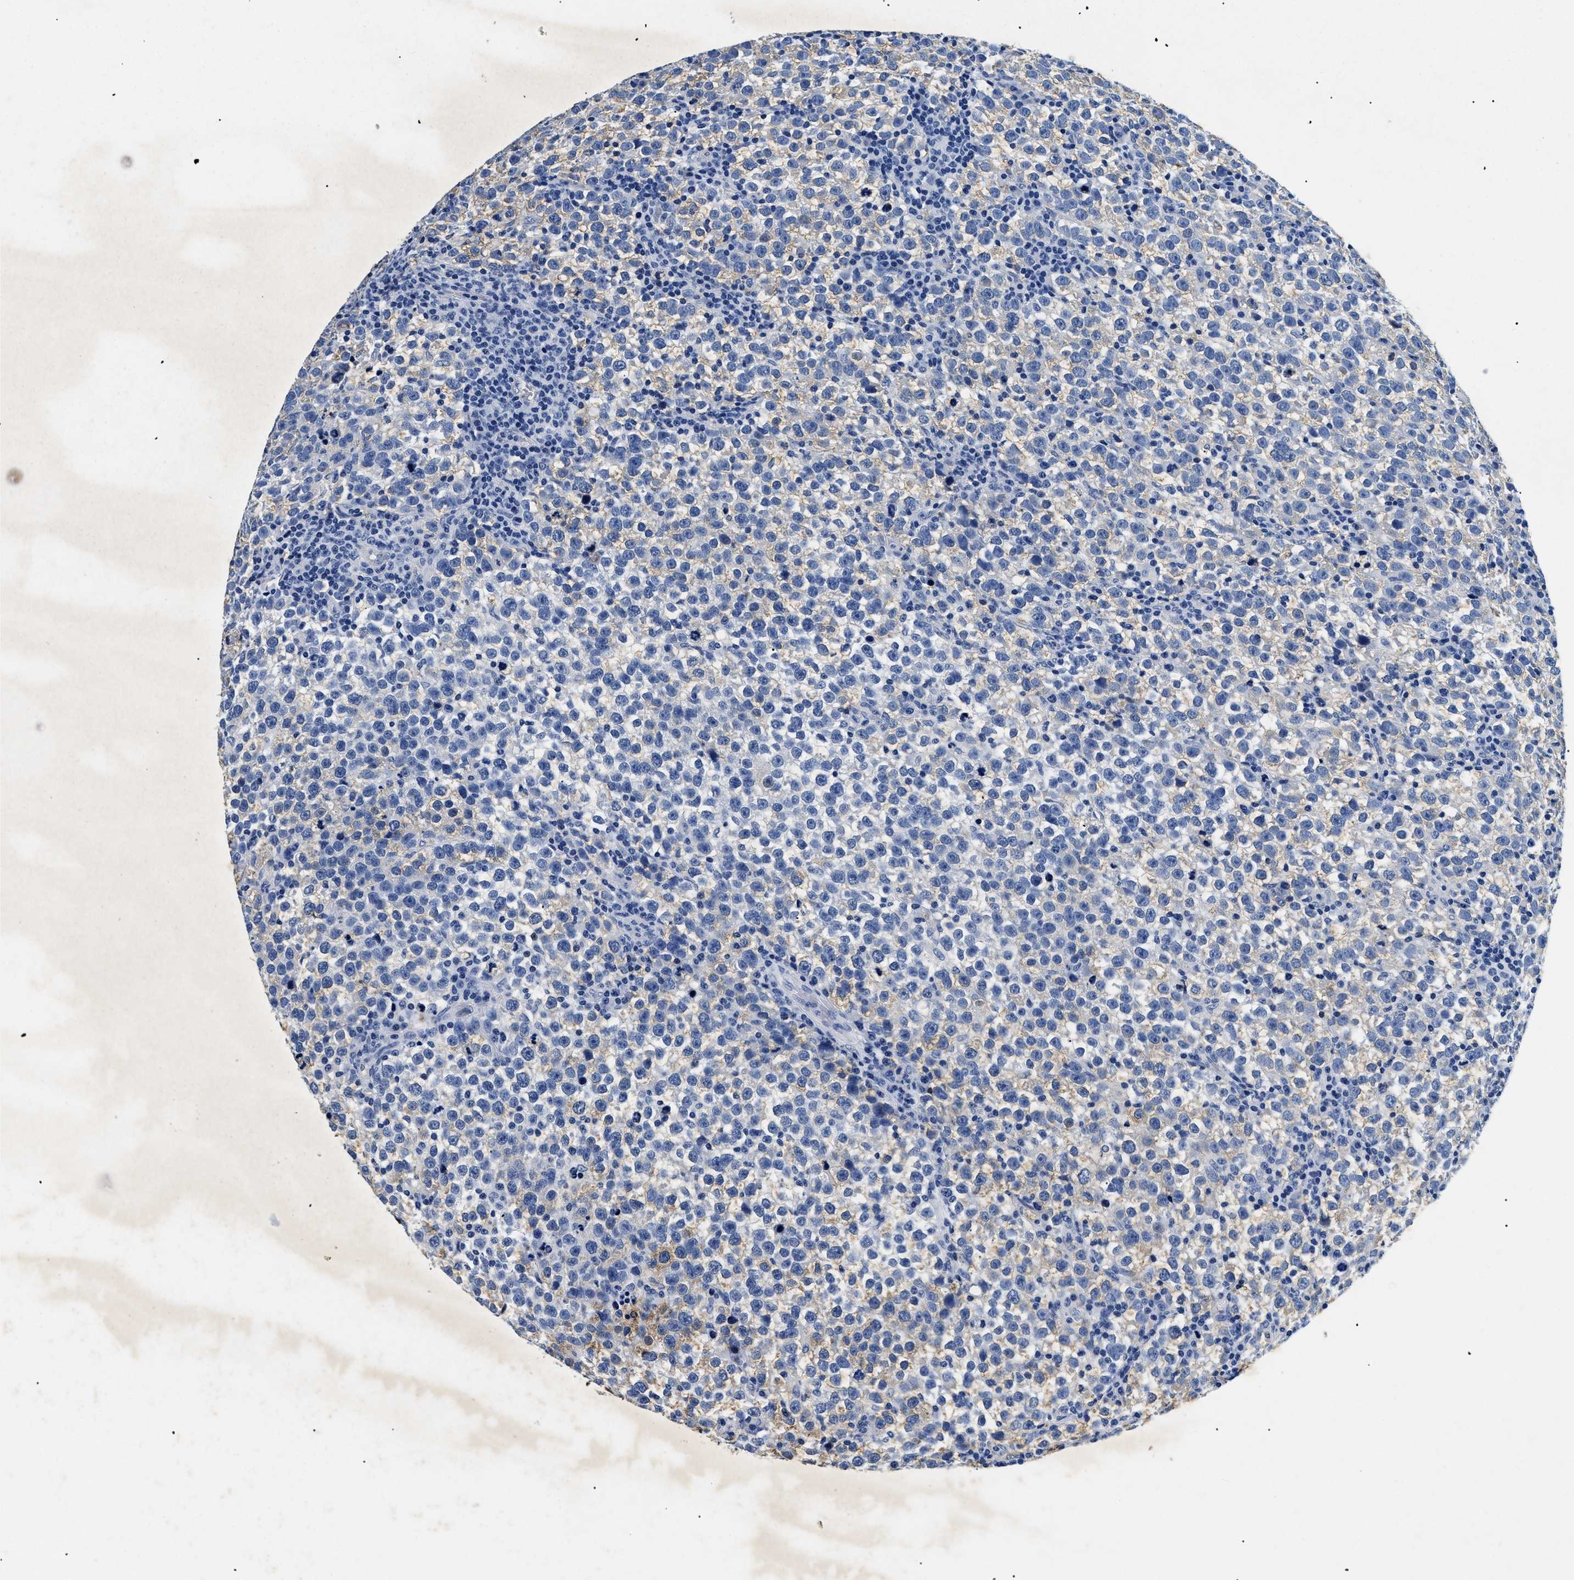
{"staining": {"intensity": "weak", "quantity": "<25%", "location": "cytoplasmic/membranous"}, "tissue": "testis cancer", "cell_type": "Tumor cells", "image_type": "cancer", "snomed": [{"axis": "morphology", "description": "Normal tissue, NOS"}, {"axis": "morphology", "description": "Seminoma, NOS"}, {"axis": "topography", "description": "Testis"}], "caption": "A high-resolution photomicrograph shows immunohistochemistry staining of testis cancer (seminoma), which shows no significant expression in tumor cells. (Stains: DAB (3,3'-diaminobenzidine) immunohistochemistry (IHC) with hematoxylin counter stain, Microscopy: brightfield microscopy at high magnification).", "gene": "LAMA3", "patient": {"sex": "male", "age": 43}}